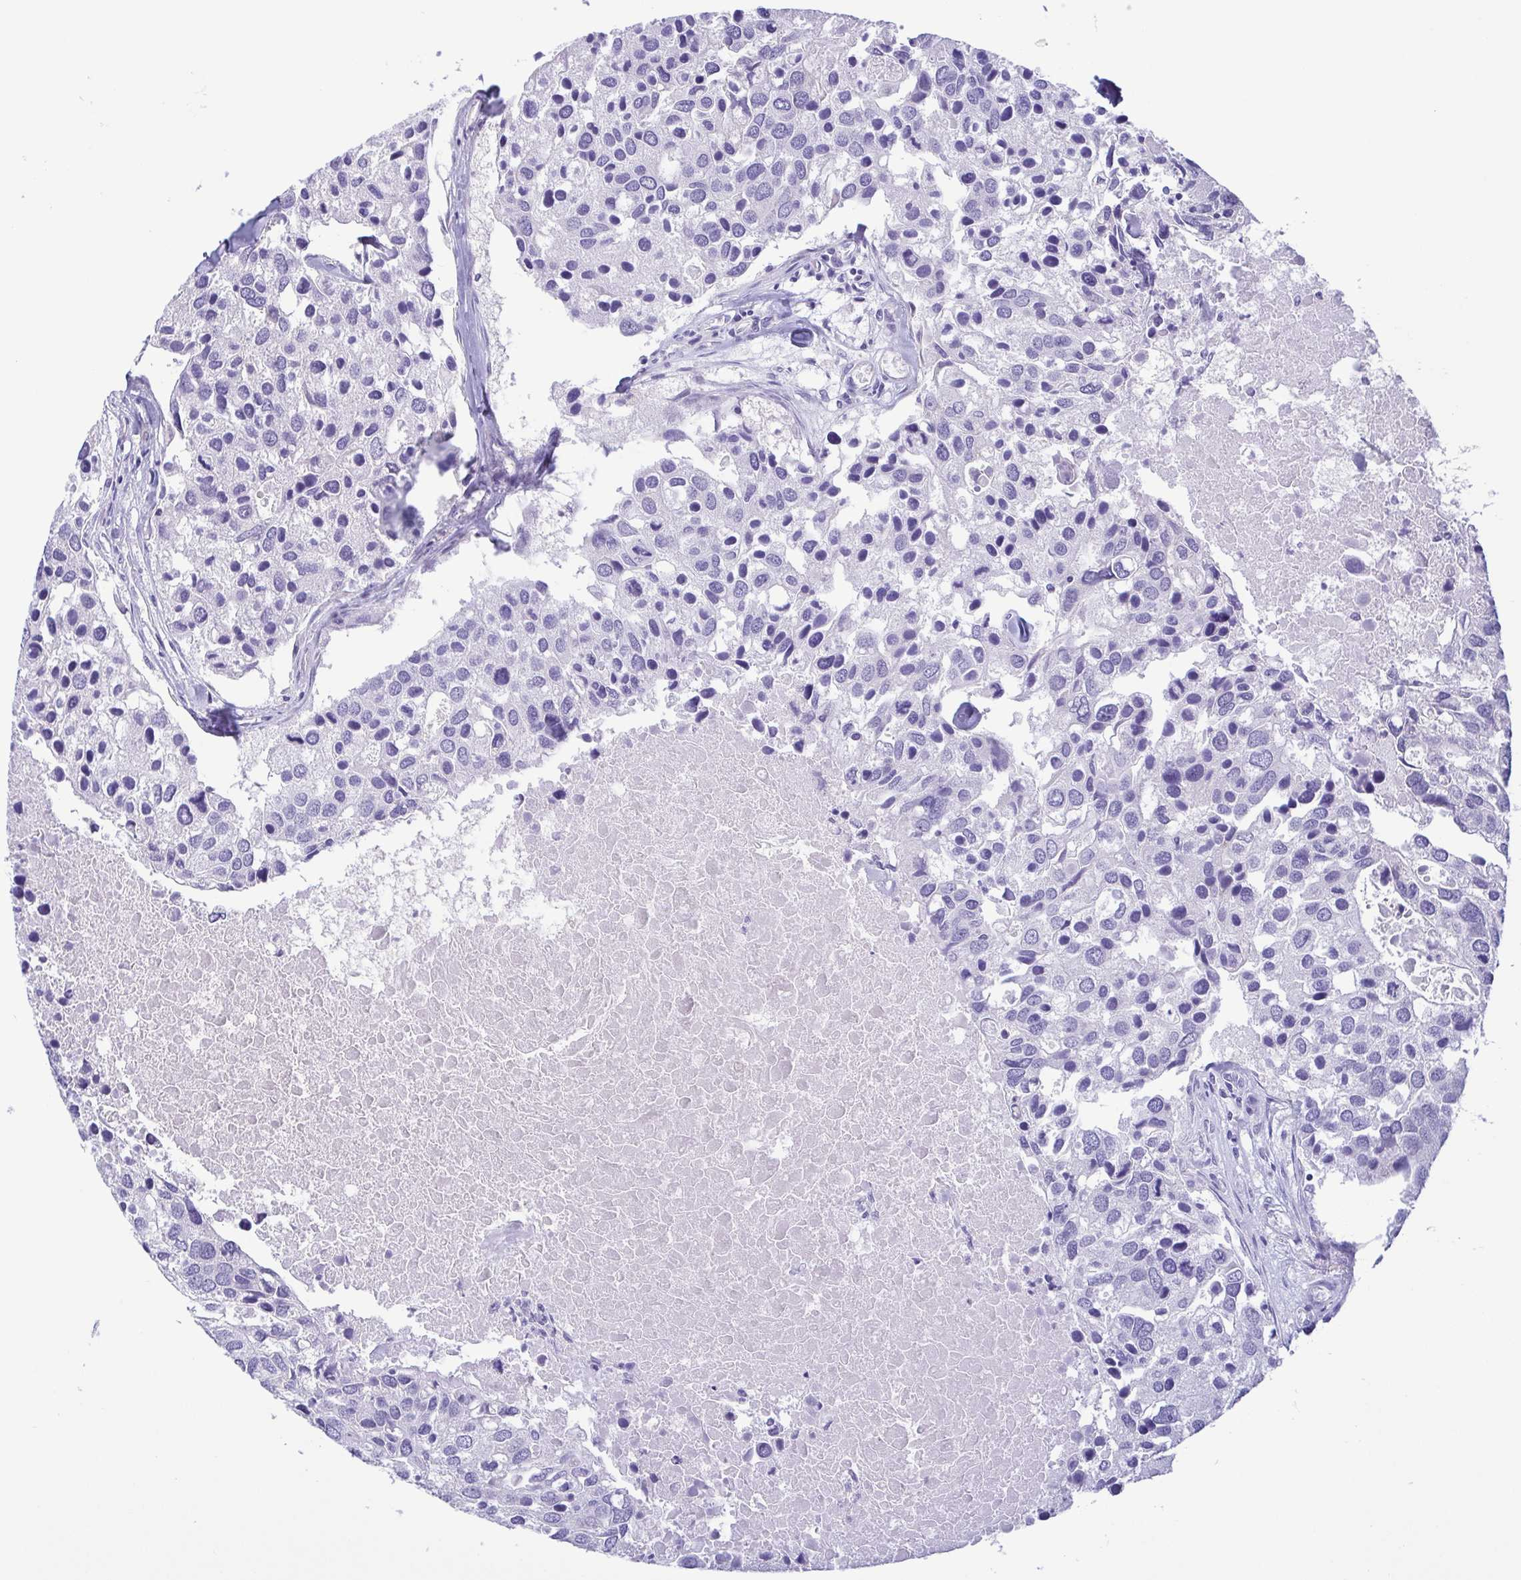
{"staining": {"intensity": "negative", "quantity": "none", "location": "none"}, "tissue": "breast cancer", "cell_type": "Tumor cells", "image_type": "cancer", "snomed": [{"axis": "morphology", "description": "Duct carcinoma"}, {"axis": "topography", "description": "Breast"}], "caption": "The histopathology image shows no staining of tumor cells in breast cancer (infiltrating ductal carcinoma). (DAB IHC, high magnification).", "gene": "MYL7", "patient": {"sex": "female", "age": 83}}